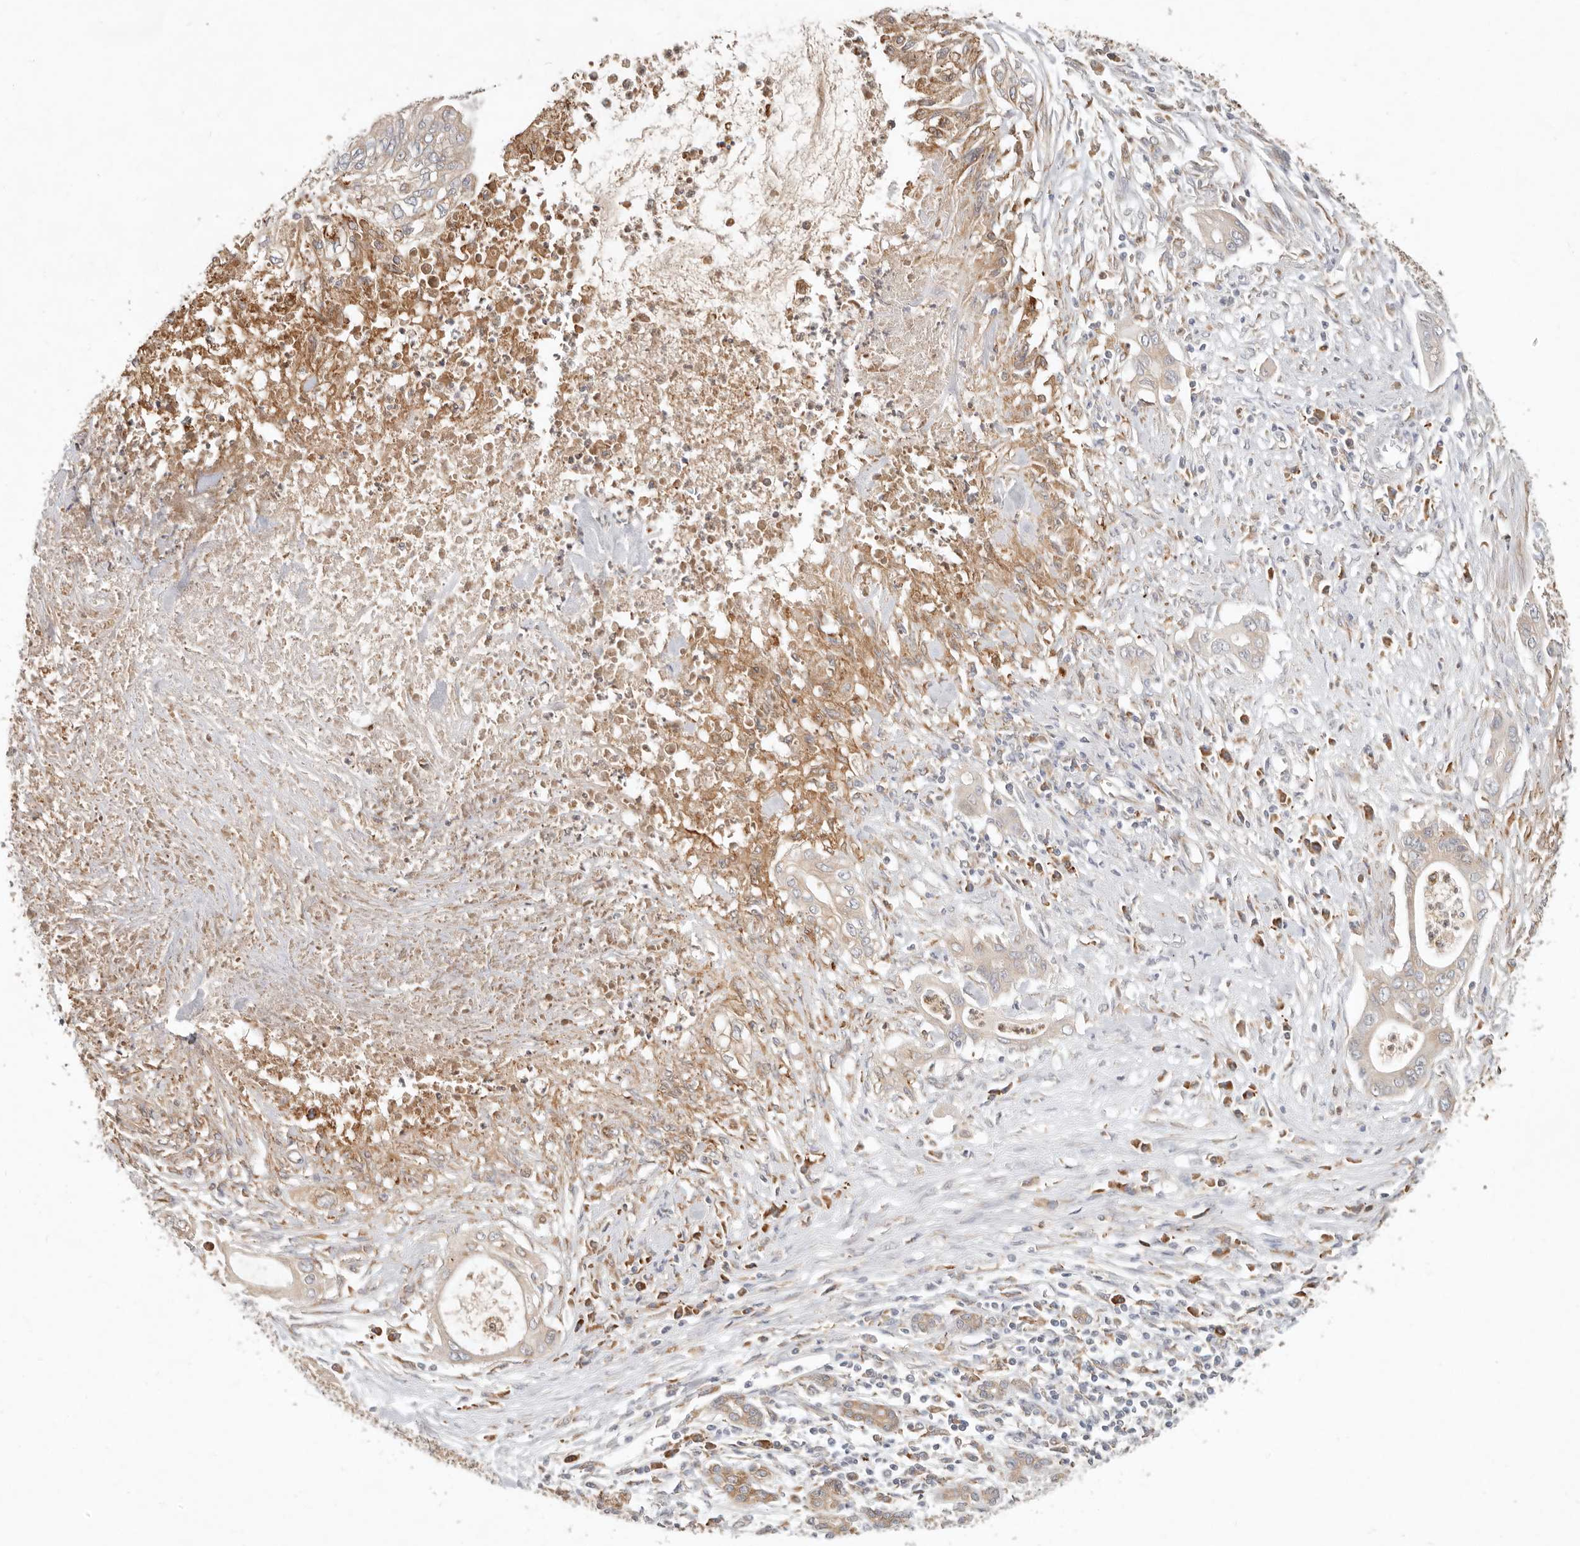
{"staining": {"intensity": "moderate", "quantity": "25%-75%", "location": "cytoplasmic/membranous"}, "tissue": "pancreatic cancer", "cell_type": "Tumor cells", "image_type": "cancer", "snomed": [{"axis": "morphology", "description": "Adenocarcinoma, NOS"}, {"axis": "topography", "description": "Pancreas"}], "caption": "Moderate cytoplasmic/membranous staining for a protein is appreciated in approximately 25%-75% of tumor cells of adenocarcinoma (pancreatic) using IHC.", "gene": "ARHGEF10L", "patient": {"sex": "male", "age": 58}}